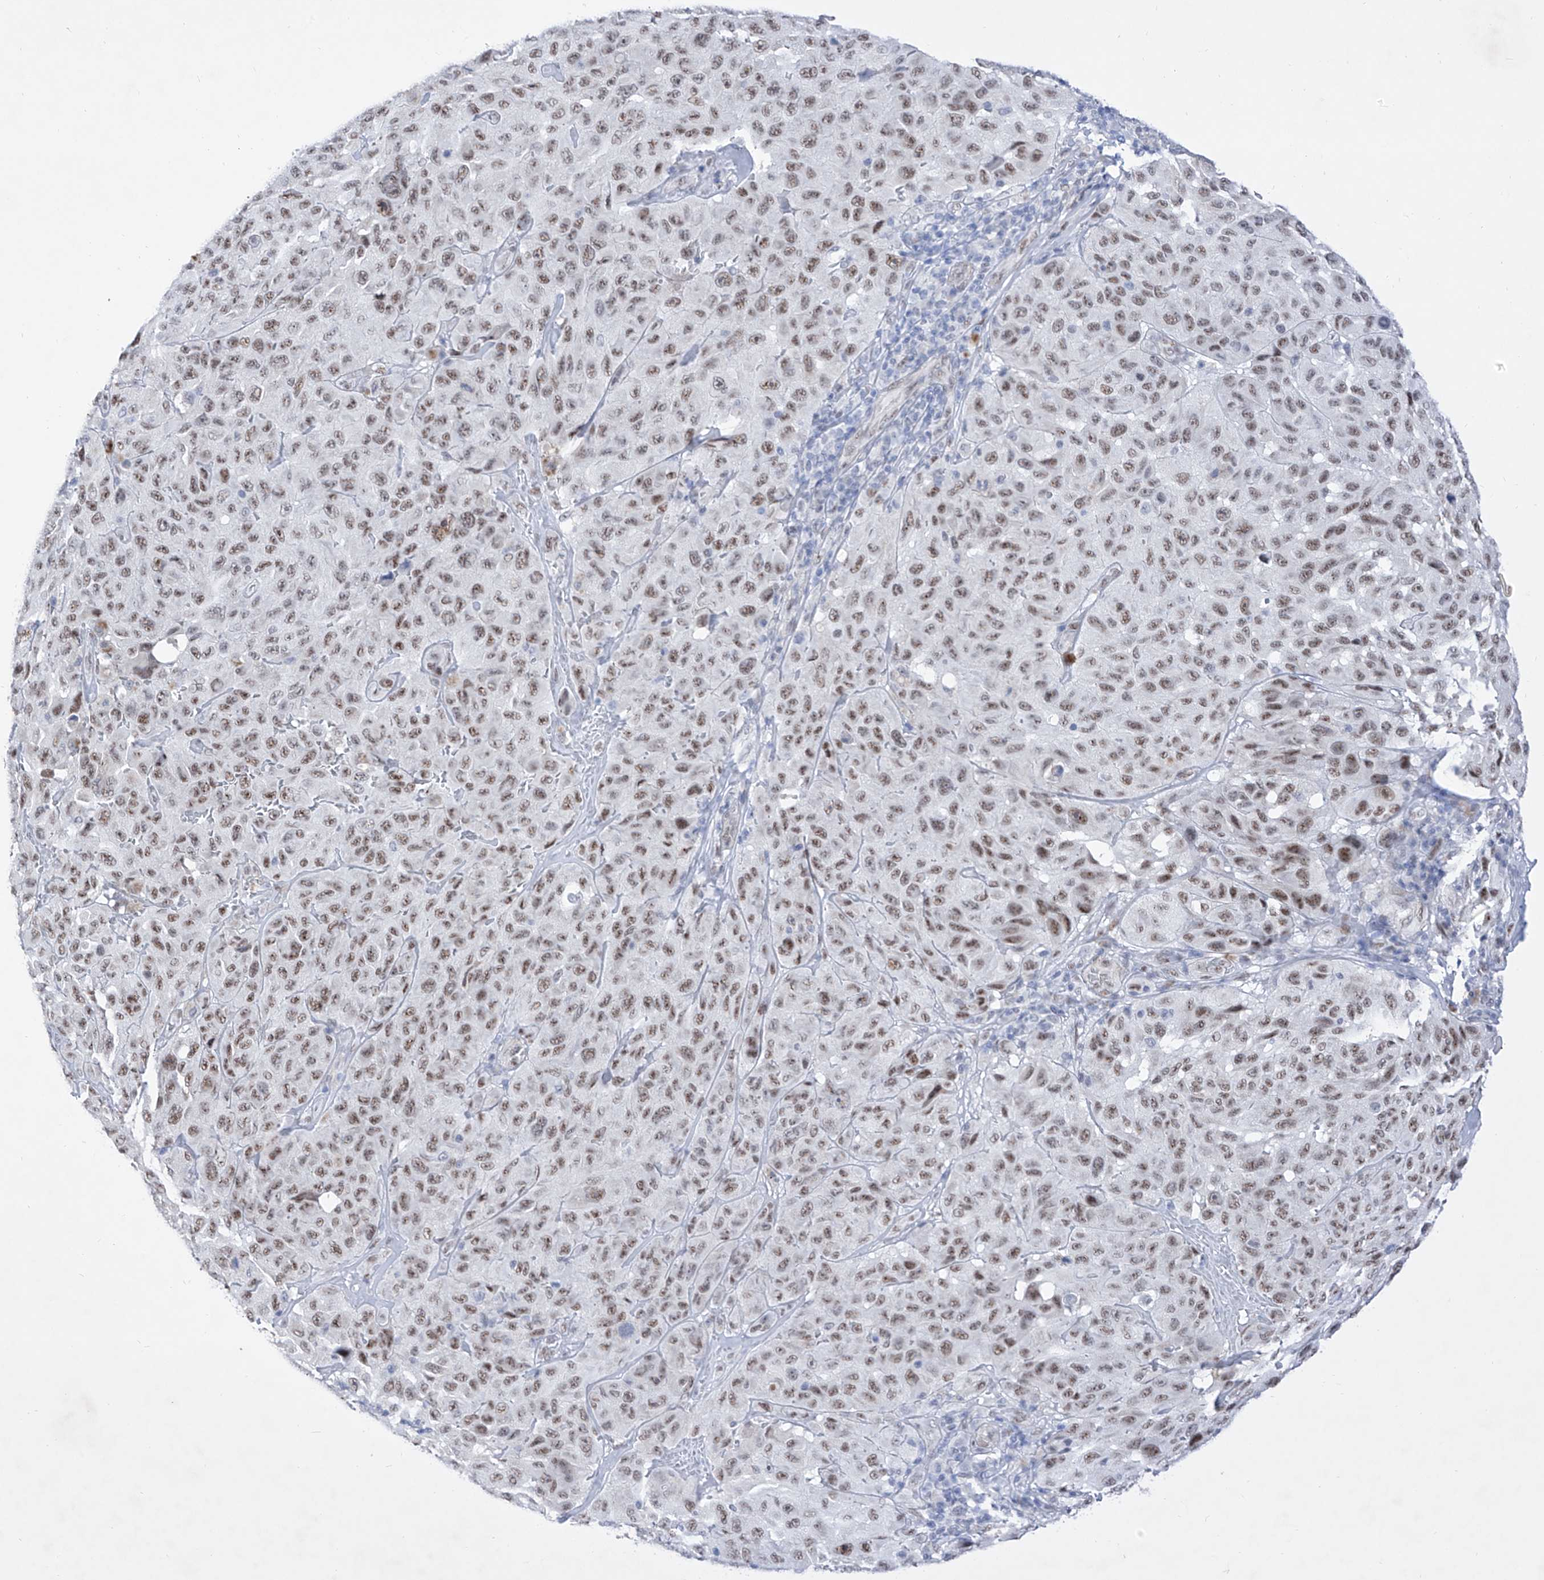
{"staining": {"intensity": "strong", "quantity": "25%-75%", "location": "nuclear"}, "tissue": "melanoma", "cell_type": "Tumor cells", "image_type": "cancer", "snomed": [{"axis": "morphology", "description": "Malignant melanoma, NOS"}, {"axis": "topography", "description": "Skin"}], "caption": "Tumor cells reveal high levels of strong nuclear expression in about 25%-75% of cells in human melanoma. Immunohistochemistry (ihc) stains the protein in brown and the nuclei are stained blue.", "gene": "ATN1", "patient": {"sex": "male", "age": 66}}